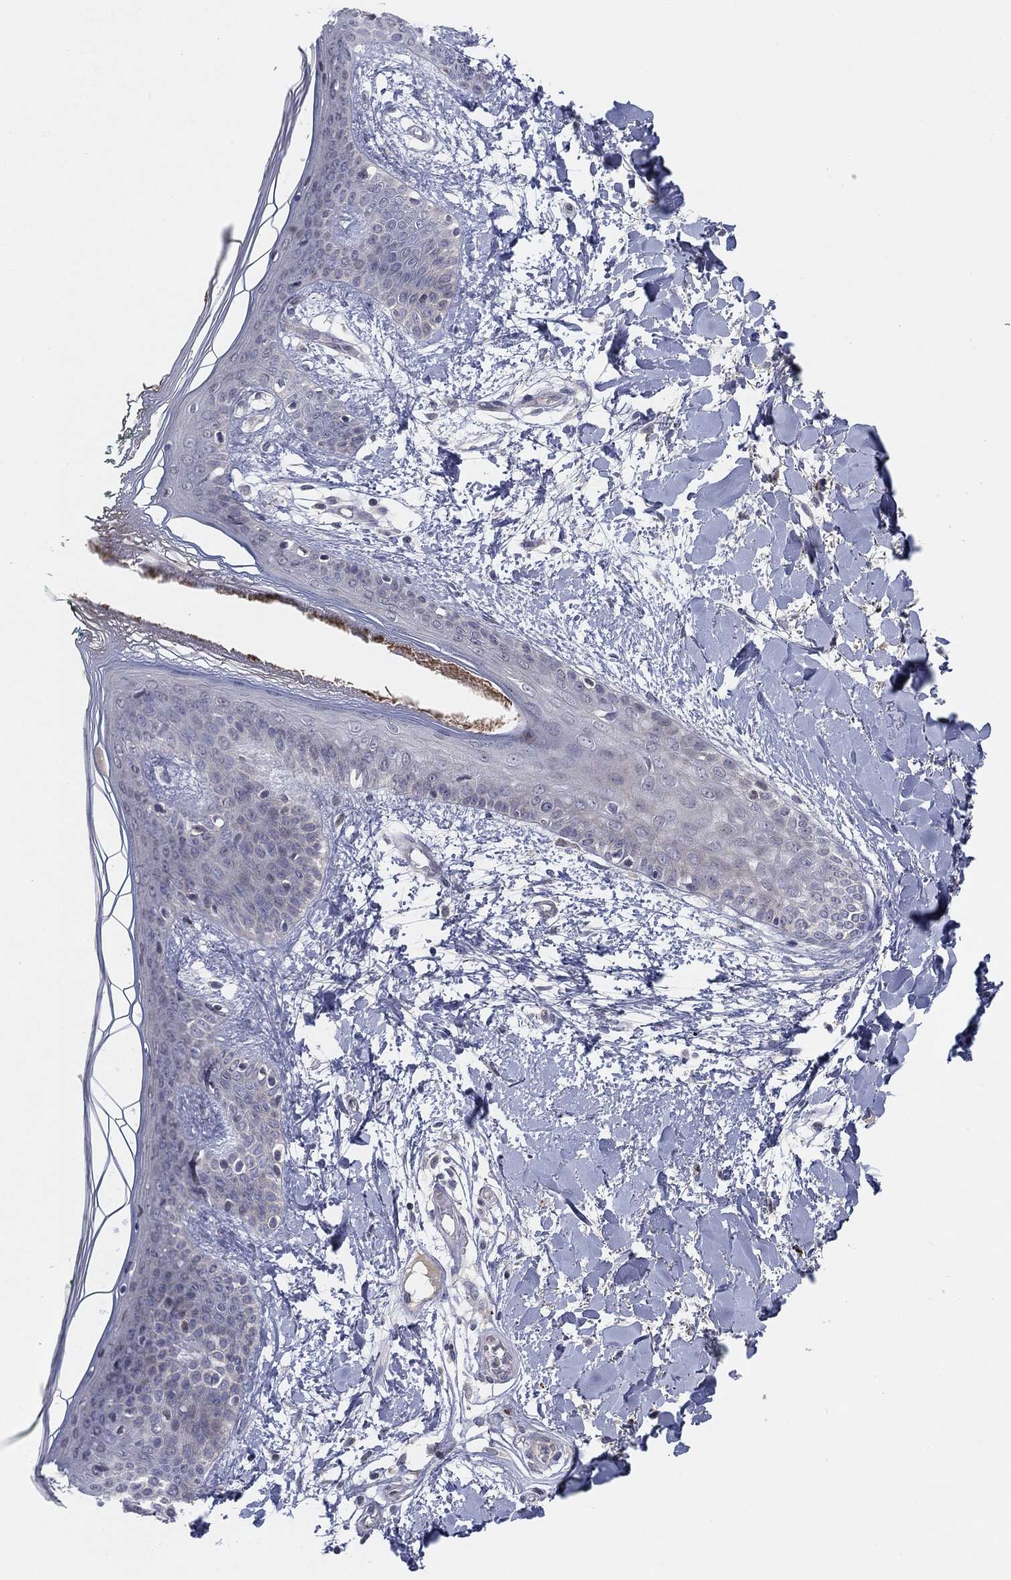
{"staining": {"intensity": "negative", "quantity": "none", "location": "none"}, "tissue": "skin", "cell_type": "Fibroblasts", "image_type": "normal", "snomed": [{"axis": "morphology", "description": "Normal tissue, NOS"}, {"axis": "topography", "description": "Skin"}], "caption": "Unremarkable skin was stained to show a protein in brown. There is no significant expression in fibroblasts. Brightfield microscopy of IHC stained with DAB (3,3'-diaminobenzidine) (brown) and hematoxylin (blue), captured at high magnification.", "gene": "AMN1", "patient": {"sex": "female", "age": 34}}